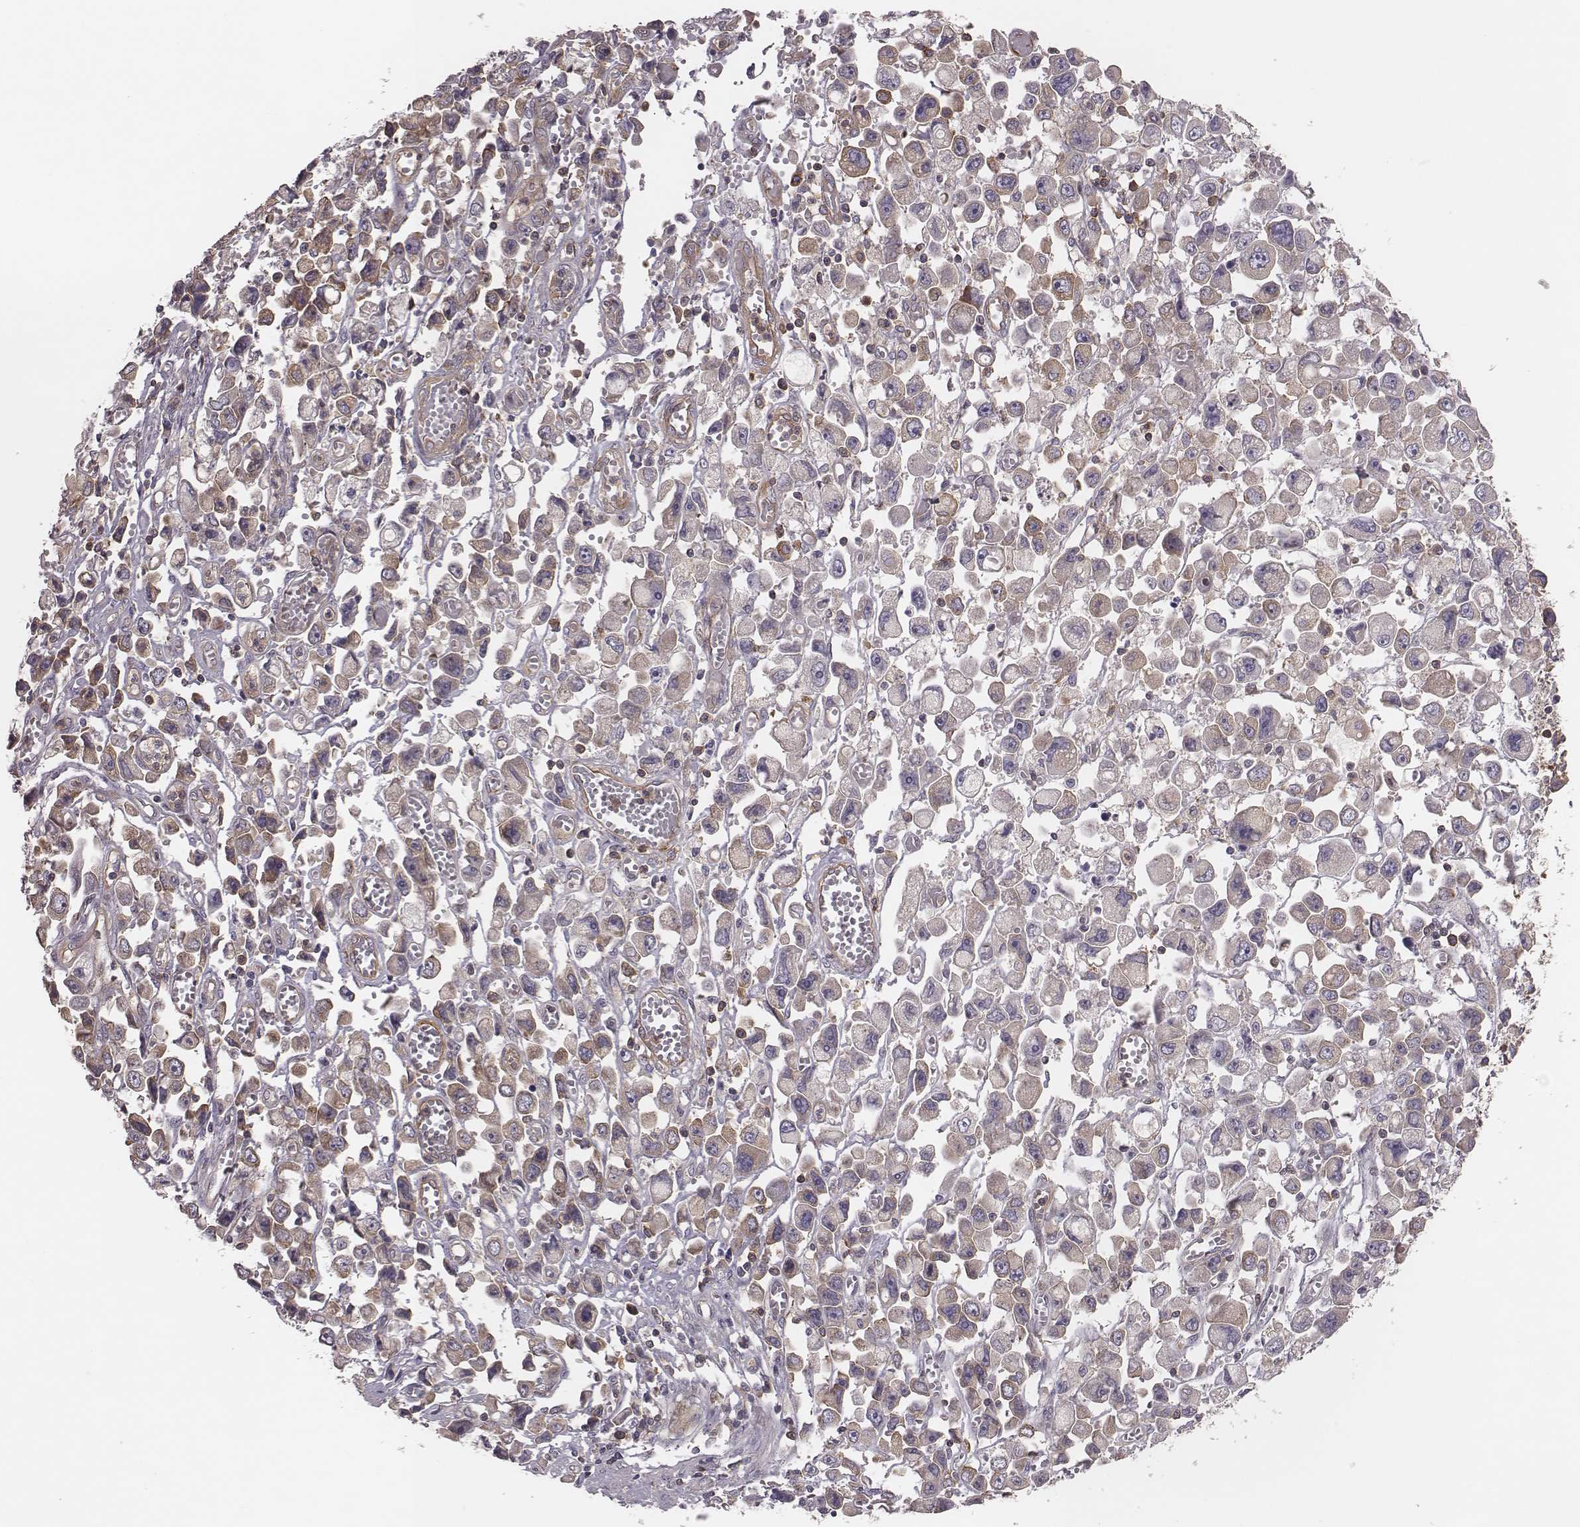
{"staining": {"intensity": "weak", "quantity": "25%-75%", "location": "cytoplasmic/membranous"}, "tissue": "stomach cancer", "cell_type": "Tumor cells", "image_type": "cancer", "snomed": [{"axis": "morphology", "description": "Adenocarcinoma, NOS"}, {"axis": "topography", "description": "Stomach, upper"}], "caption": "This histopathology image displays IHC staining of human adenocarcinoma (stomach), with low weak cytoplasmic/membranous positivity in approximately 25%-75% of tumor cells.", "gene": "CAD", "patient": {"sex": "male", "age": 70}}